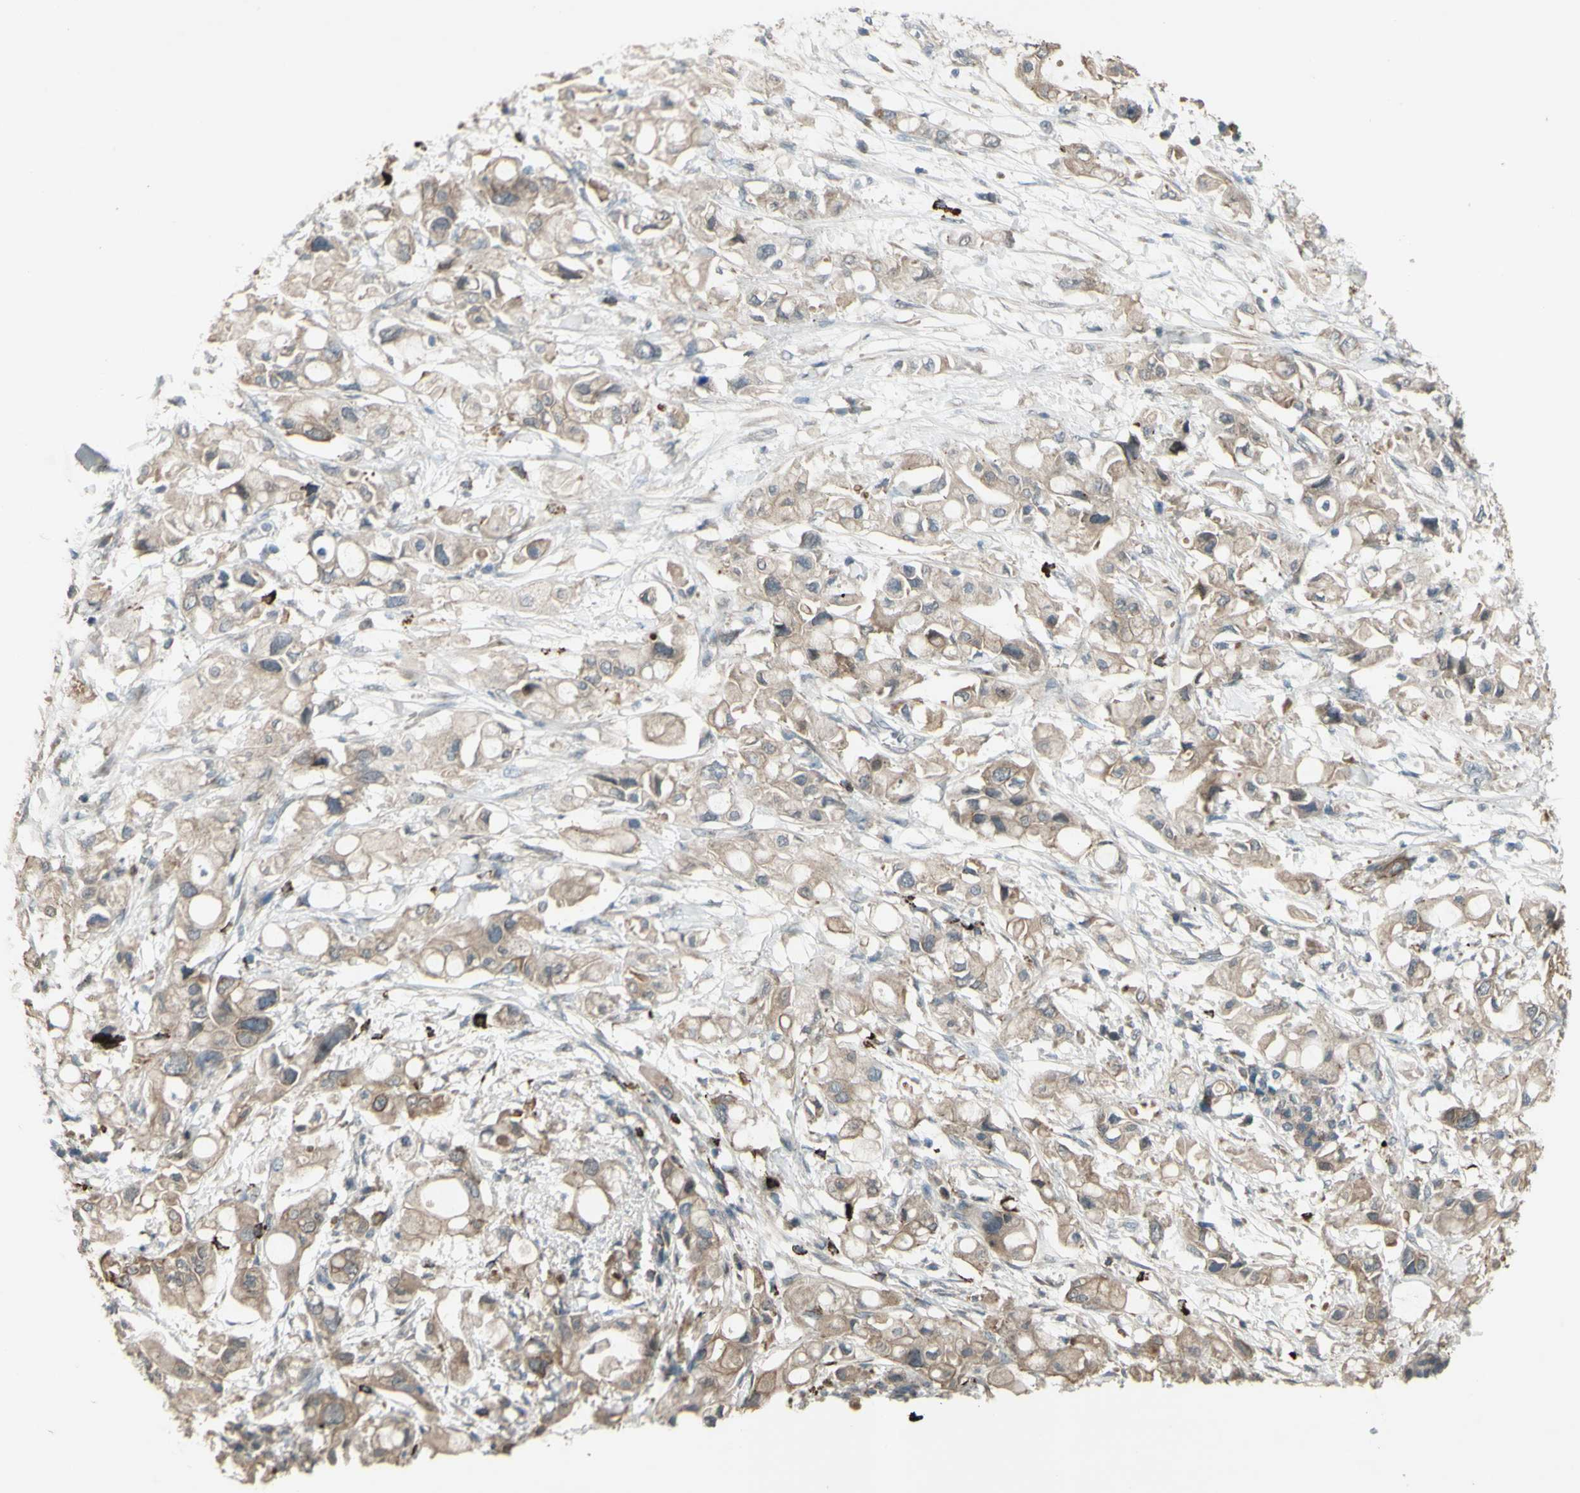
{"staining": {"intensity": "weak", "quantity": ">75%", "location": "cytoplasmic/membranous"}, "tissue": "pancreatic cancer", "cell_type": "Tumor cells", "image_type": "cancer", "snomed": [{"axis": "morphology", "description": "Adenocarcinoma, NOS"}, {"axis": "topography", "description": "Pancreas"}], "caption": "Immunohistochemistry of human pancreatic cancer exhibits low levels of weak cytoplasmic/membranous positivity in about >75% of tumor cells. The staining was performed using DAB, with brown indicating positive protein expression. Nuclei are stained blue with hematoxylin.", "gene": "GRAMD1B", "patient": {"sex": "female", "age": 56}}